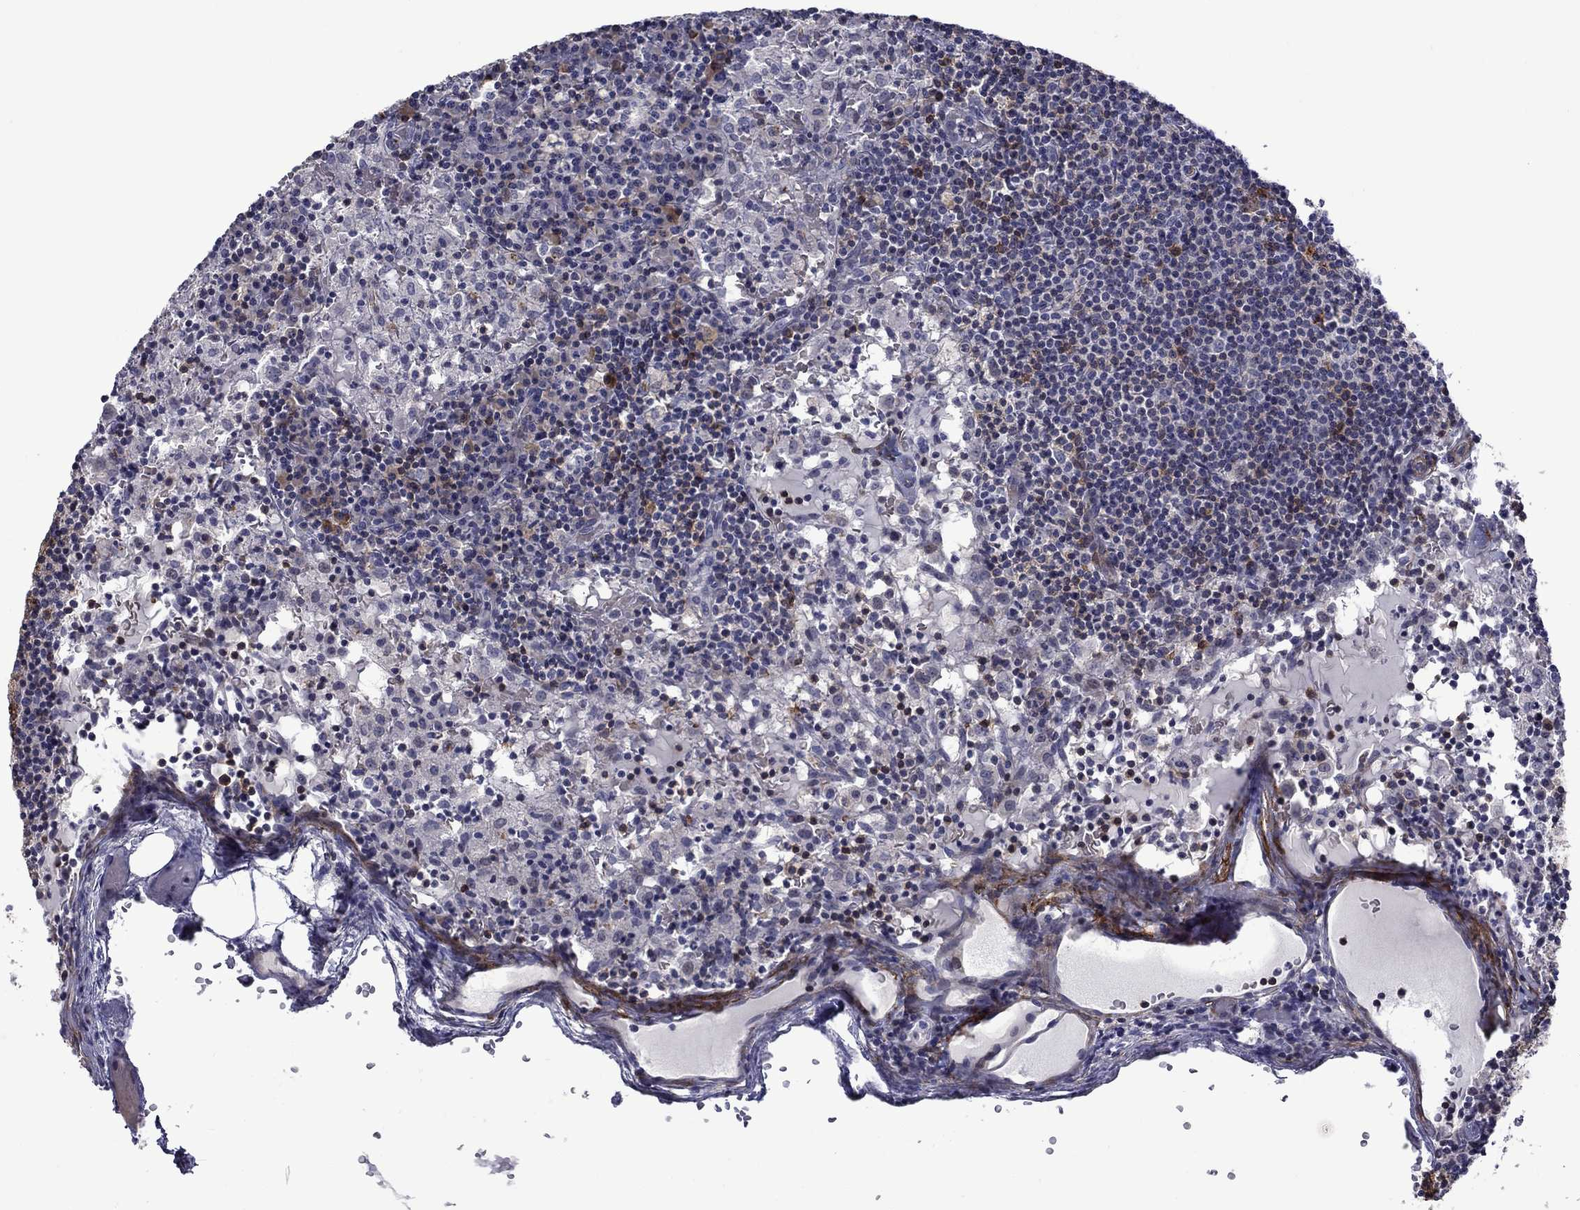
{"staining": {"intensity": "moderate", "quantity": "<25%", "location": "cytoplasmic/membranous"}, "tissue": "lymph node", "cell_type": "Non-germinal center cells", "image_type": "normal", "snomed": [{"axis": "morphology", "description": "Normal tissue, NOS"}, {"axis": "topography", "description": "Lymph node"}], "caption": "This image displays unremarkable lymph node stained with immunohistochemistry to label a protein in brown. The cytoplasmic/membranous of non-germinal center cells show moderate positivity for the protein. Nuclei are counter-stained blue.", "gene": "LMO7", "patient": {"sex": "male", "age": 62}}